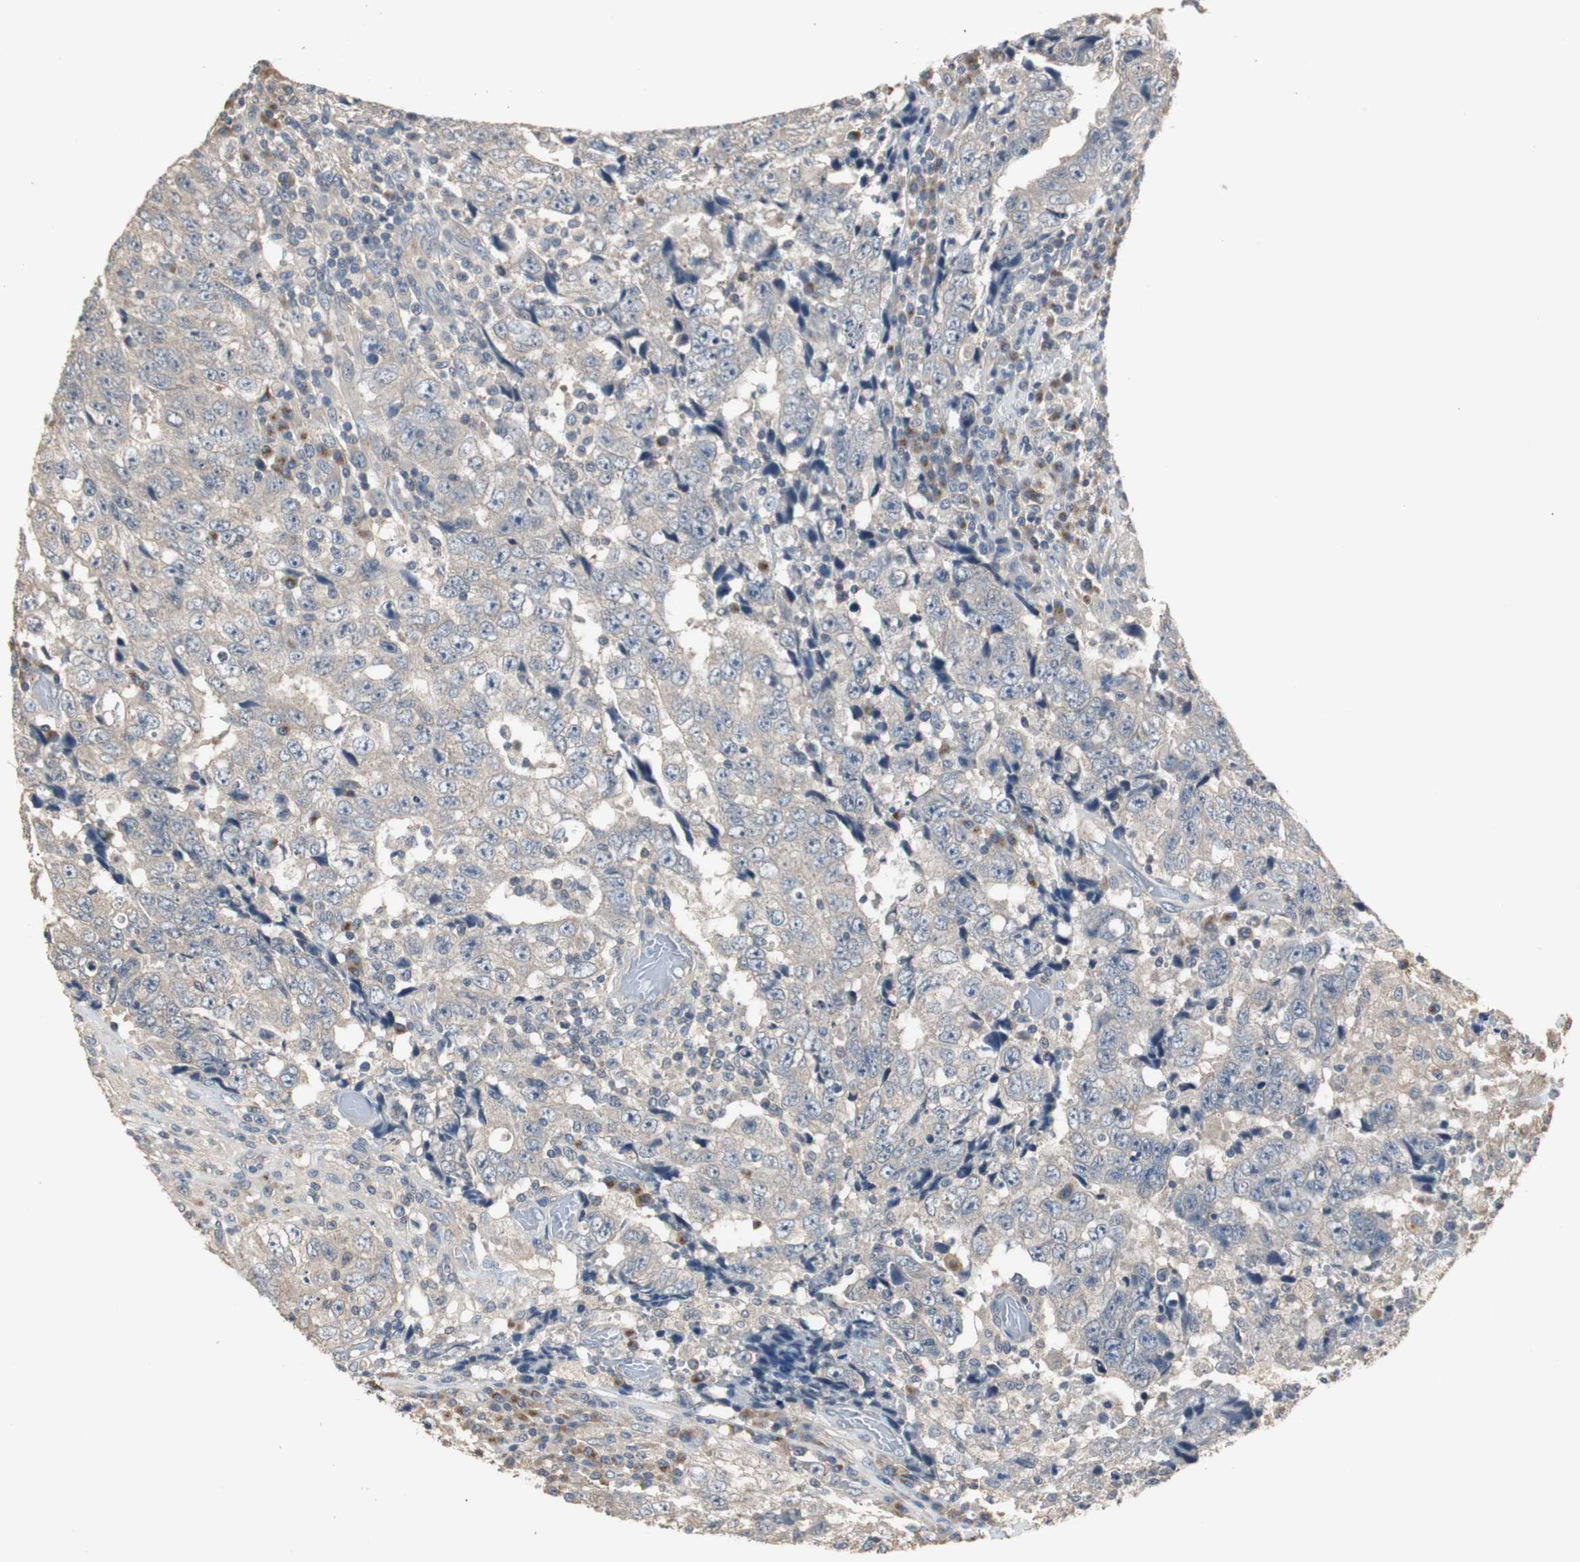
{"staining": {"intensity": "weak", "quantity": "25%-75%", "location": "cytoplasmic/membranous"}, "tissue": "testis cancer", "cell_type": "Tumor cells", "image_type": "cancer", "snomed": [{"axis": "morphology", "description": "Necrosis, NOS"}, {"axis": "morphology", "description": "Carcinoma, Embryonal, NOS"}, {"axis": "topography", "description": "Testis"}], "caption": "Immunohistochemistry staining of testis embryonal carcinoma, which shows low levels of weak cytoplasmic/membranous staining in approximately 25%-75% of tumor cells indicating weak cytoplasmic/membranous protein positivity. The staining was performed using DAB (brown) for protein detection and nuclei were counterstained in hematoxylin (blue).", "gene": "PTPRN2", "patient": {"sex": "male", "age": 19}}